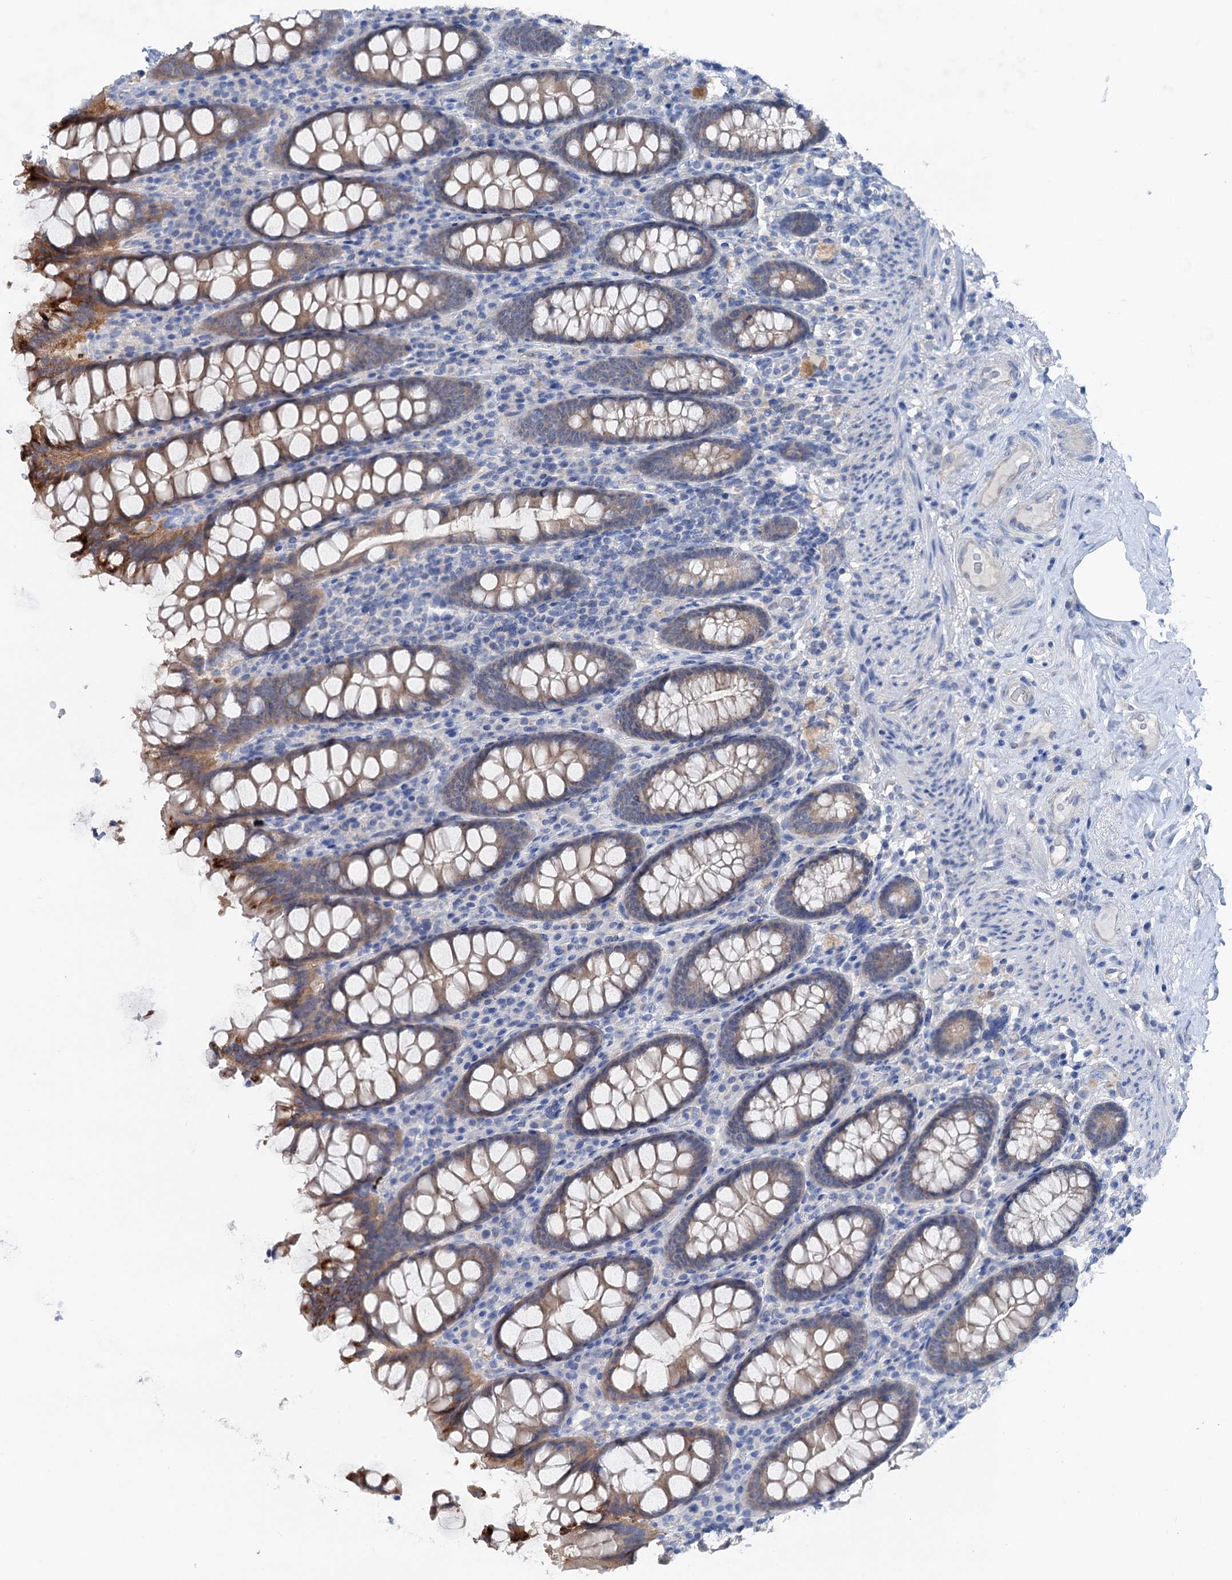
{"staining": {"intensity": "negative", "quantity": "none", "location": "none"}, "tissue": "colon", "cell_type": "Endothelial cells", "image_type": "normal", "snomed": [{"axis": "morphology", "description": "Normal tissue, NOS"}, {"axis": "topography", "description": "Colon"}], "caption": "Histopathology image shows no significant protein expression in endothelial cells of normal colon. (Stains: DAB (3,3'-diaminobenzidine) IHC with hematoxylin counter stain, Microscopy: brightfield microscopy at high magnification).", "gene": "SHROOM1", "patient": {"sex": "female", "age": 79}}